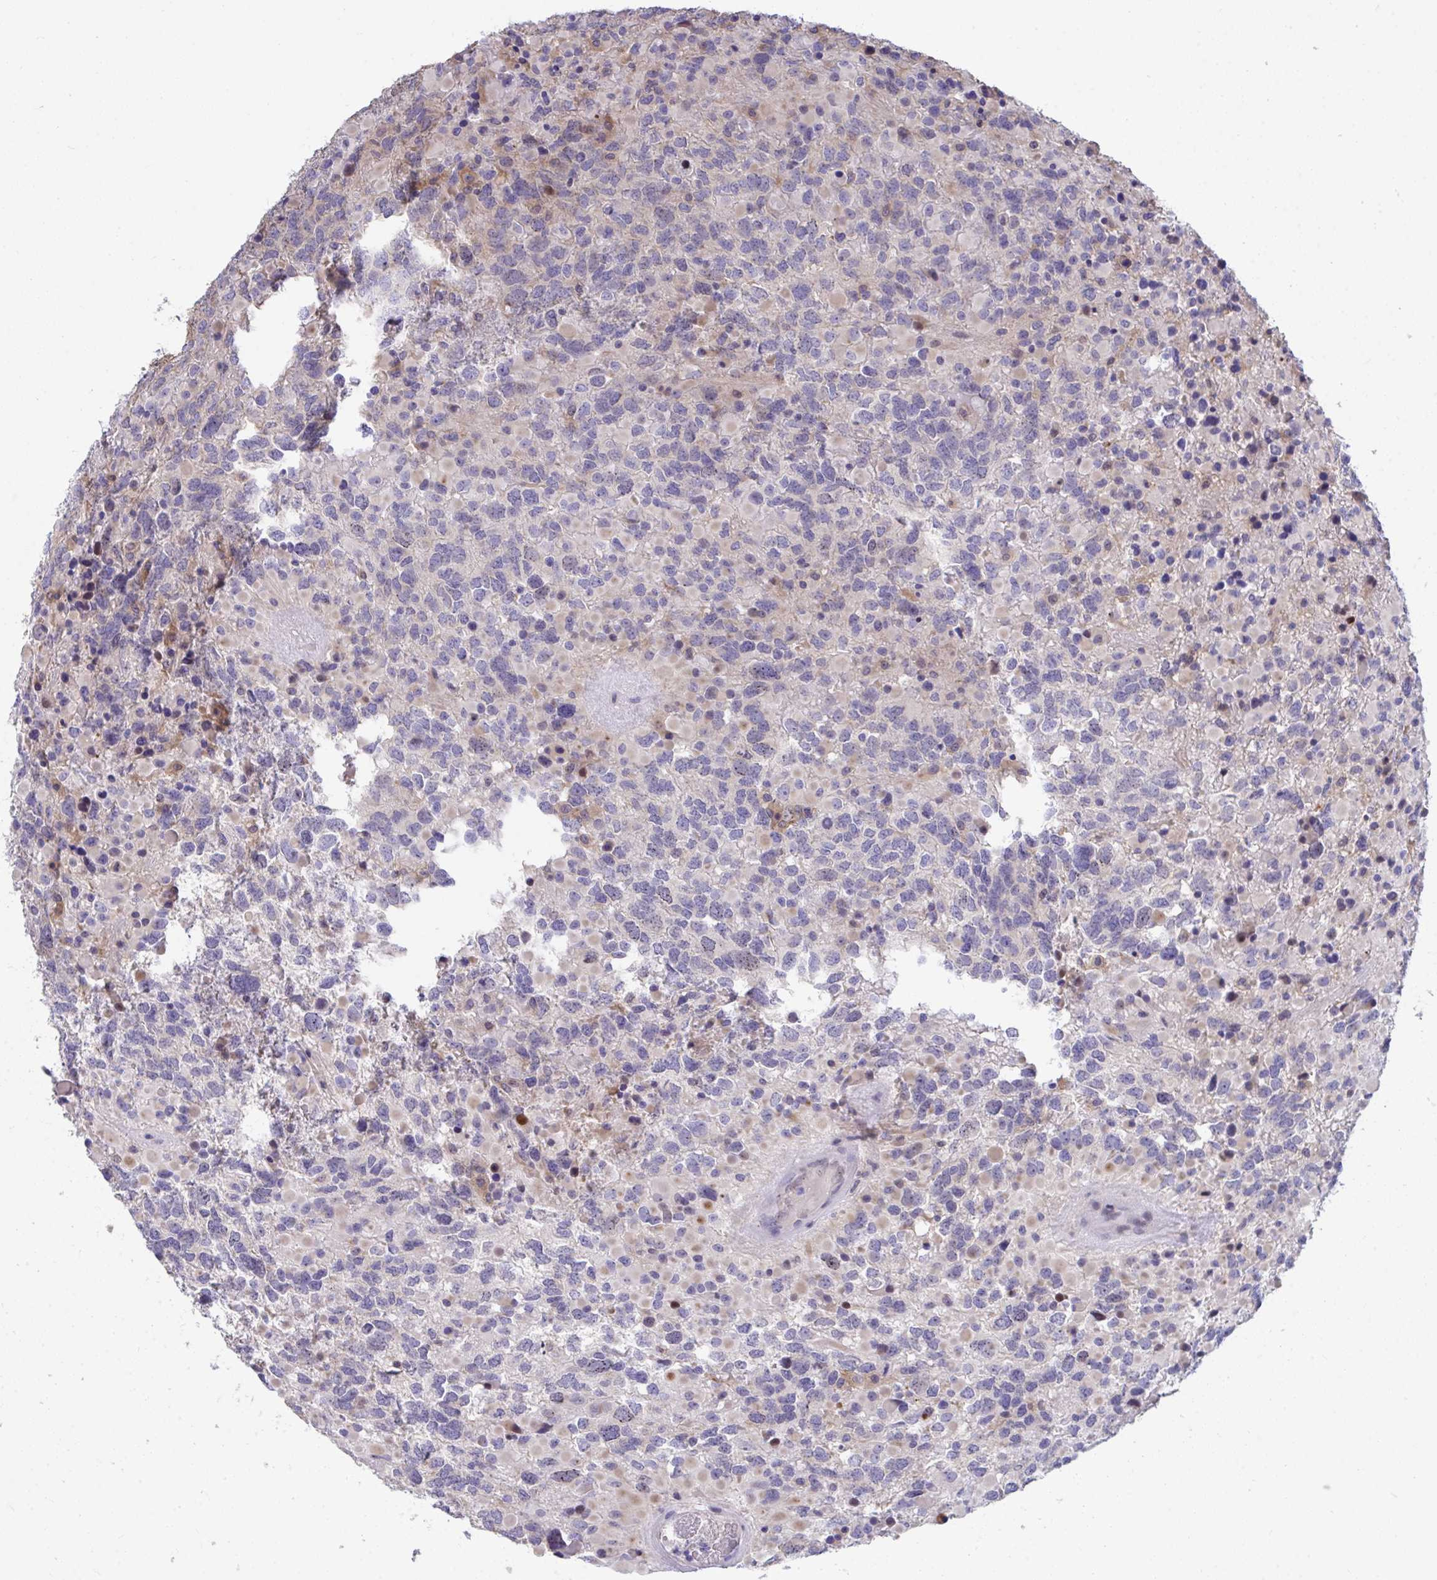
{"staining": {"intensity": "moderate", "quantity": "<25%", "location": "cytoplasmic/membranous,nuclear"}, "tissue": "glioma", "cell_type": "Tumor cells", "image_type": "cancer", "snomed": [{"axis": "morphology", "description": "Glioma, malignant, High grade"}, {"axis": "topography", "description": "Brain"}], "caption": "Tumor cells exhibit moderate cytoplasmic/membranous and nuclear positivity in approximately <25% of cells in high-grade glioma (malignant). (brown staining indicates protein expression, while blue staining denotes nuclei).", "gene": "CENPQ", "patient": {"sex": "female", "age": 40}}